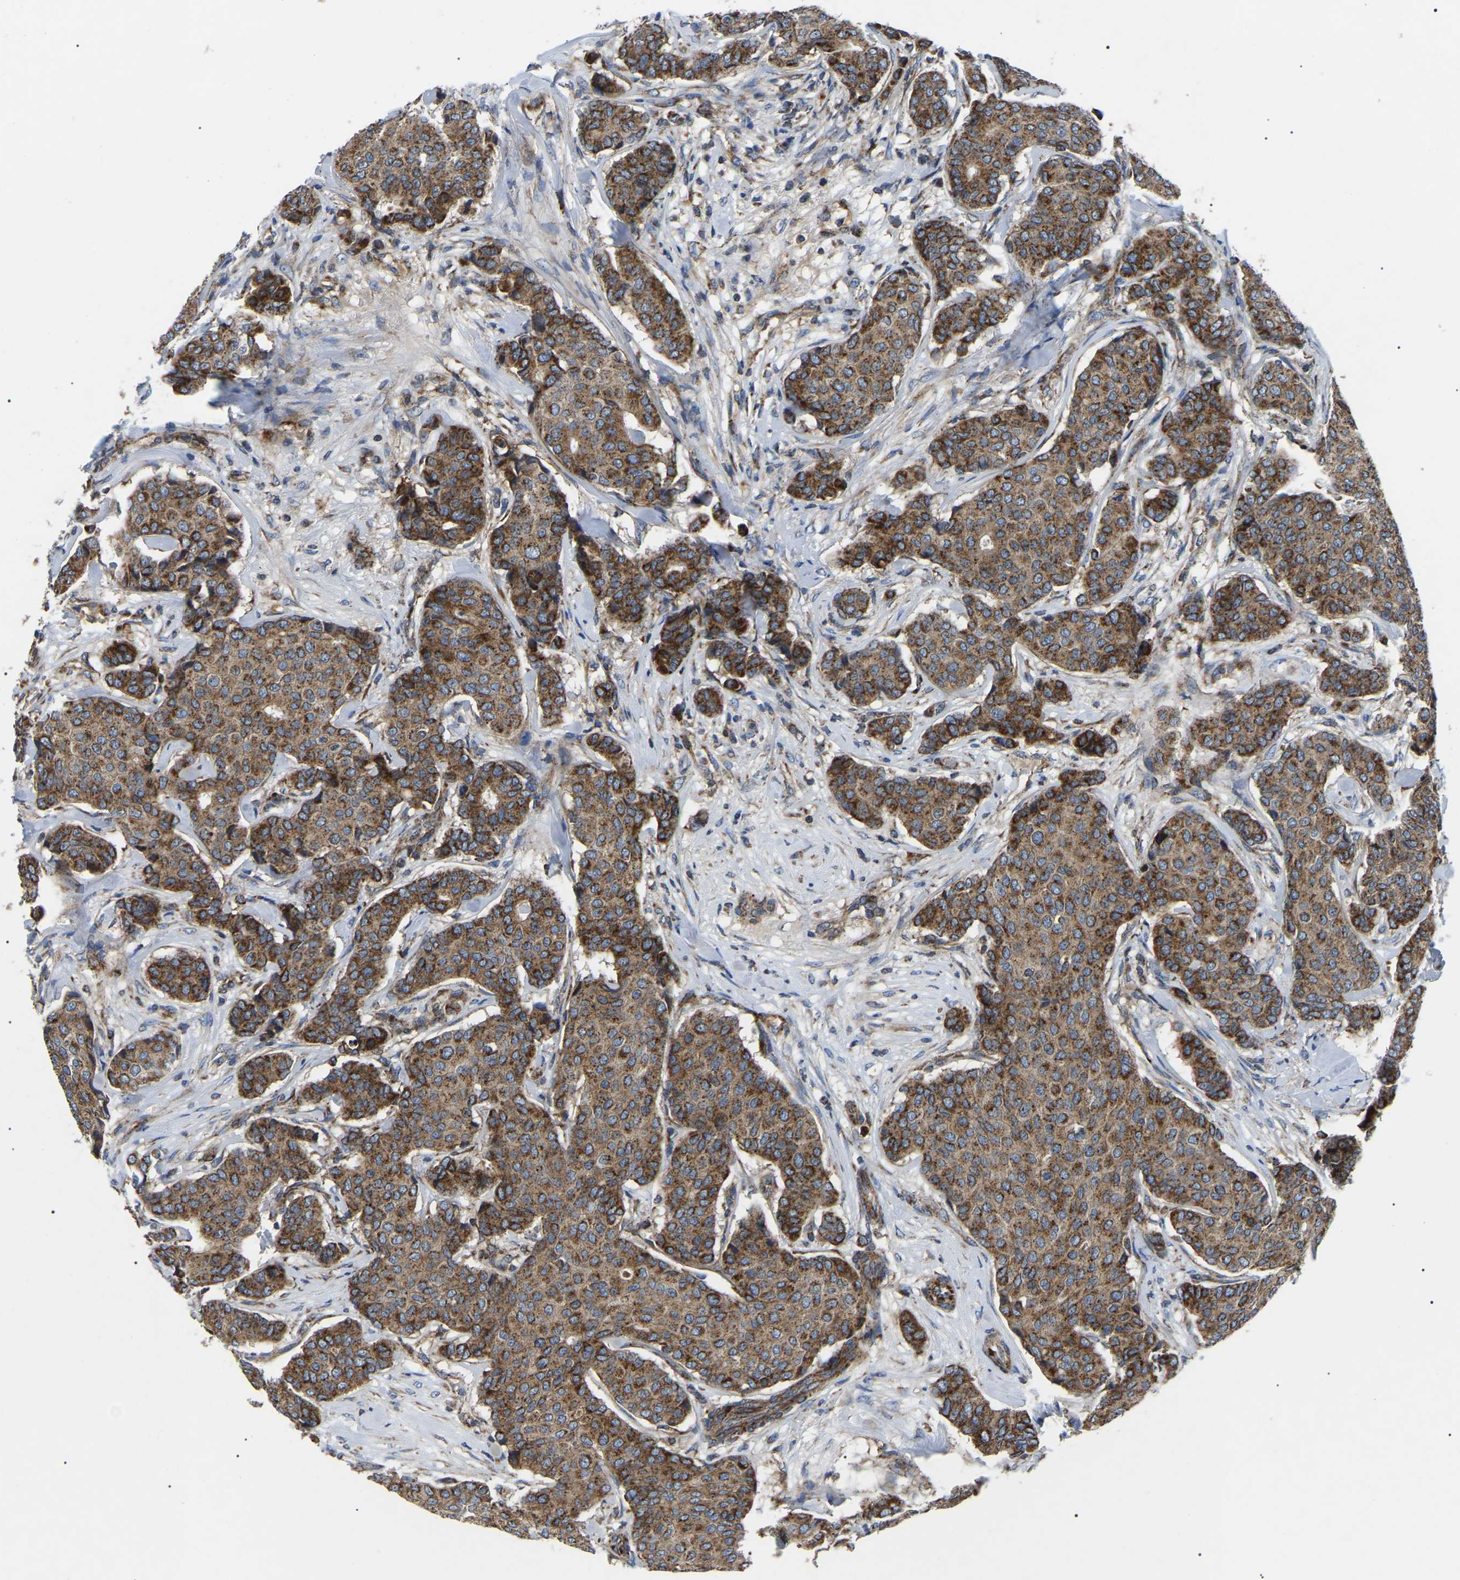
{"staining": {"intensity": "strong", "quantity": ">75%", "location": "cytoplasmic/membranous"}, "tissue": "breast cancer", "cell_type": "Tumor cells", "image_type": "cancer", "snomed": [{"axis": "morphology", "description": "Duct carcinoma"}, {"axis": "topography", "description": "Breast"}], "caption": "Strong cytoplasmic/membranous positivity is present in approximately >75% of tumor cells in breast cancer (infiltrating ductal carcinoma).", "gene": "PPM1E", "patient": {"sex": "female", "age": 75}}